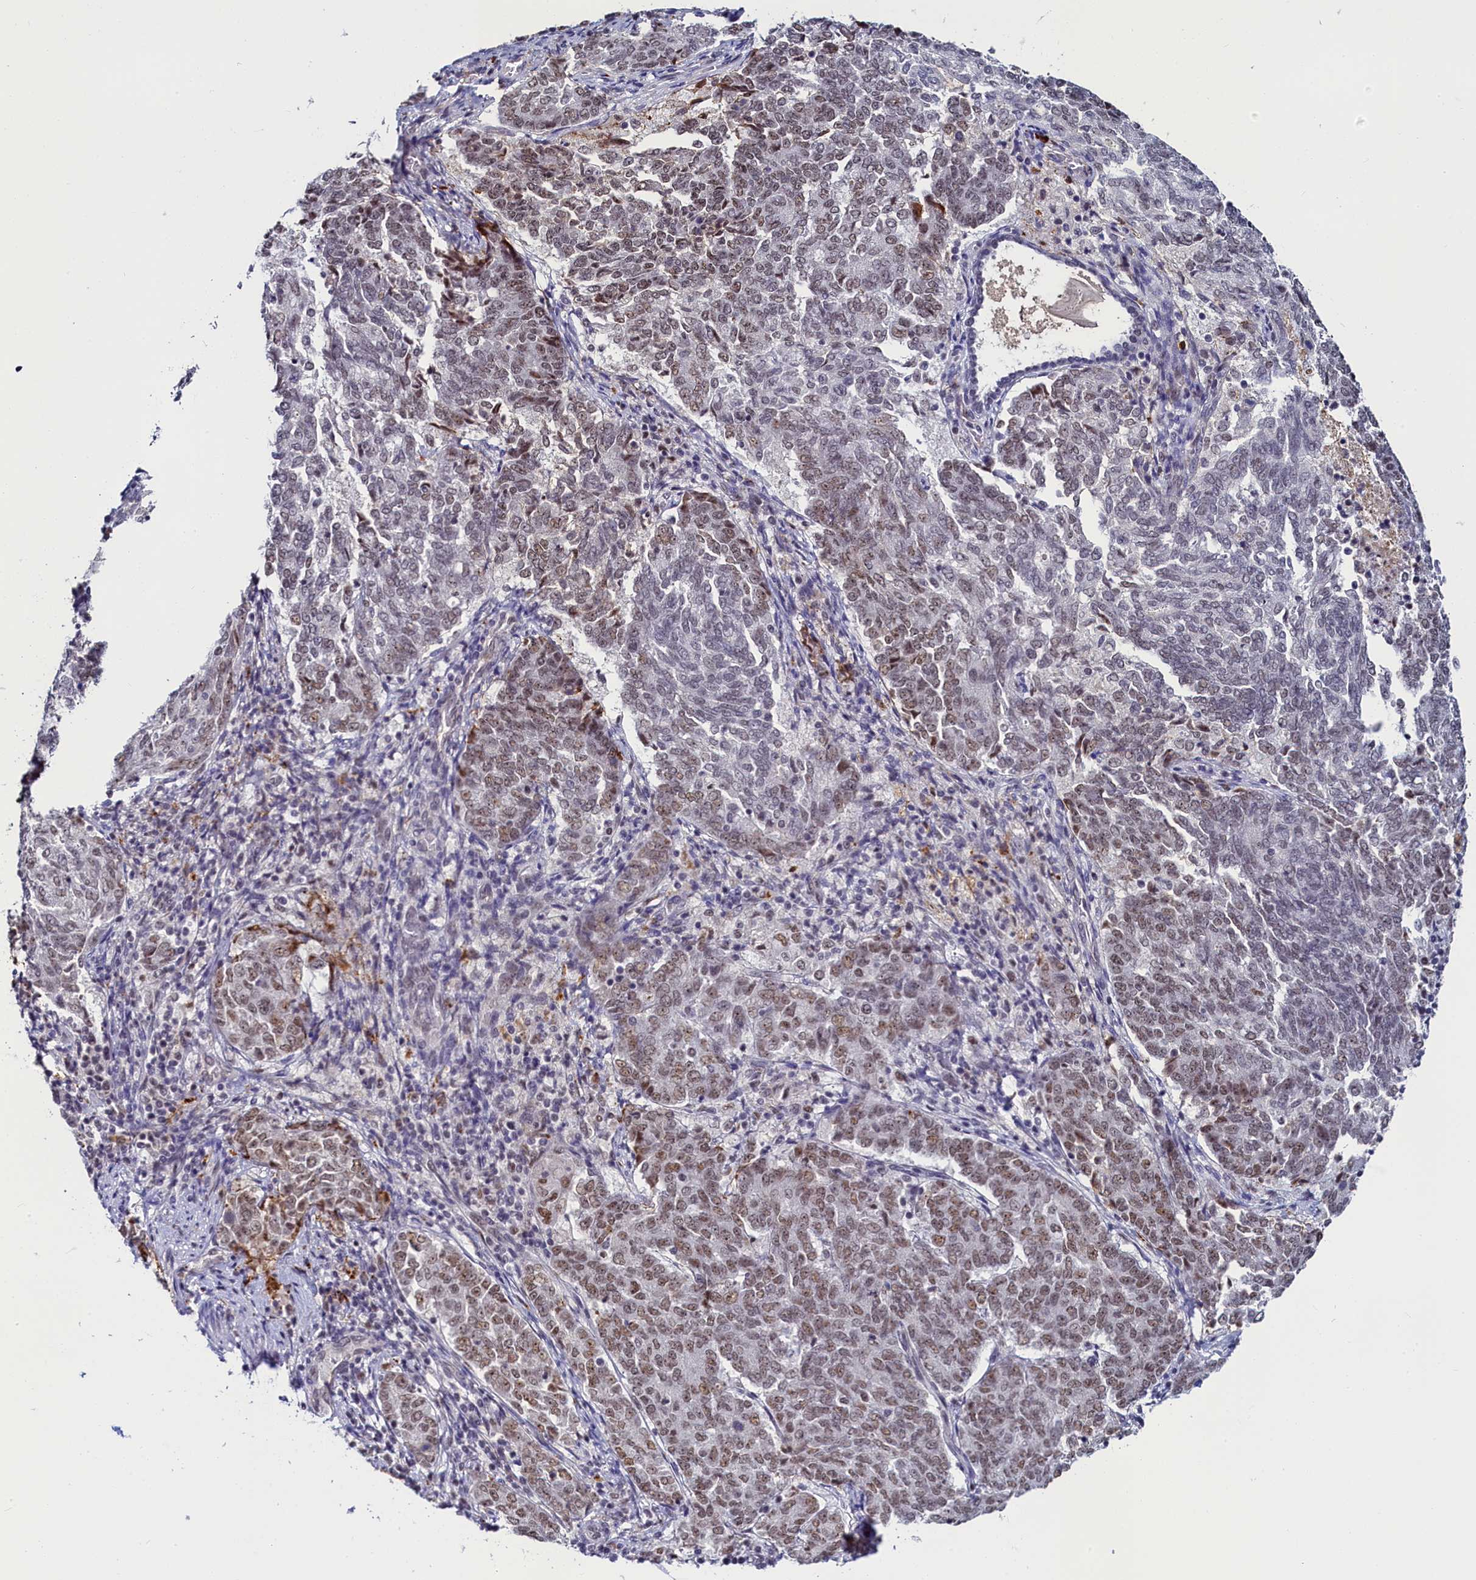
{"staining": {"intensity": "moderate", "quantity": "25%-75%", "location": "nuclear"}, "tissue": "endometrial cancer", "cell_type": "Tumor cells", "image_type": "cancer", "snomed": [{"axis": "morphology", "description": "Adenocarcinoma, NOS"}, {"axis": "topography", "description": "Endometrium"}], "caption": "DAB immunohistochemical staining of endometrial cancer demonstrates moderate nuclear protein staining in approximately 25%-75% of tumor cells.", "gene": "INTS14", "patient": {"sex": "female", "age": 80}}